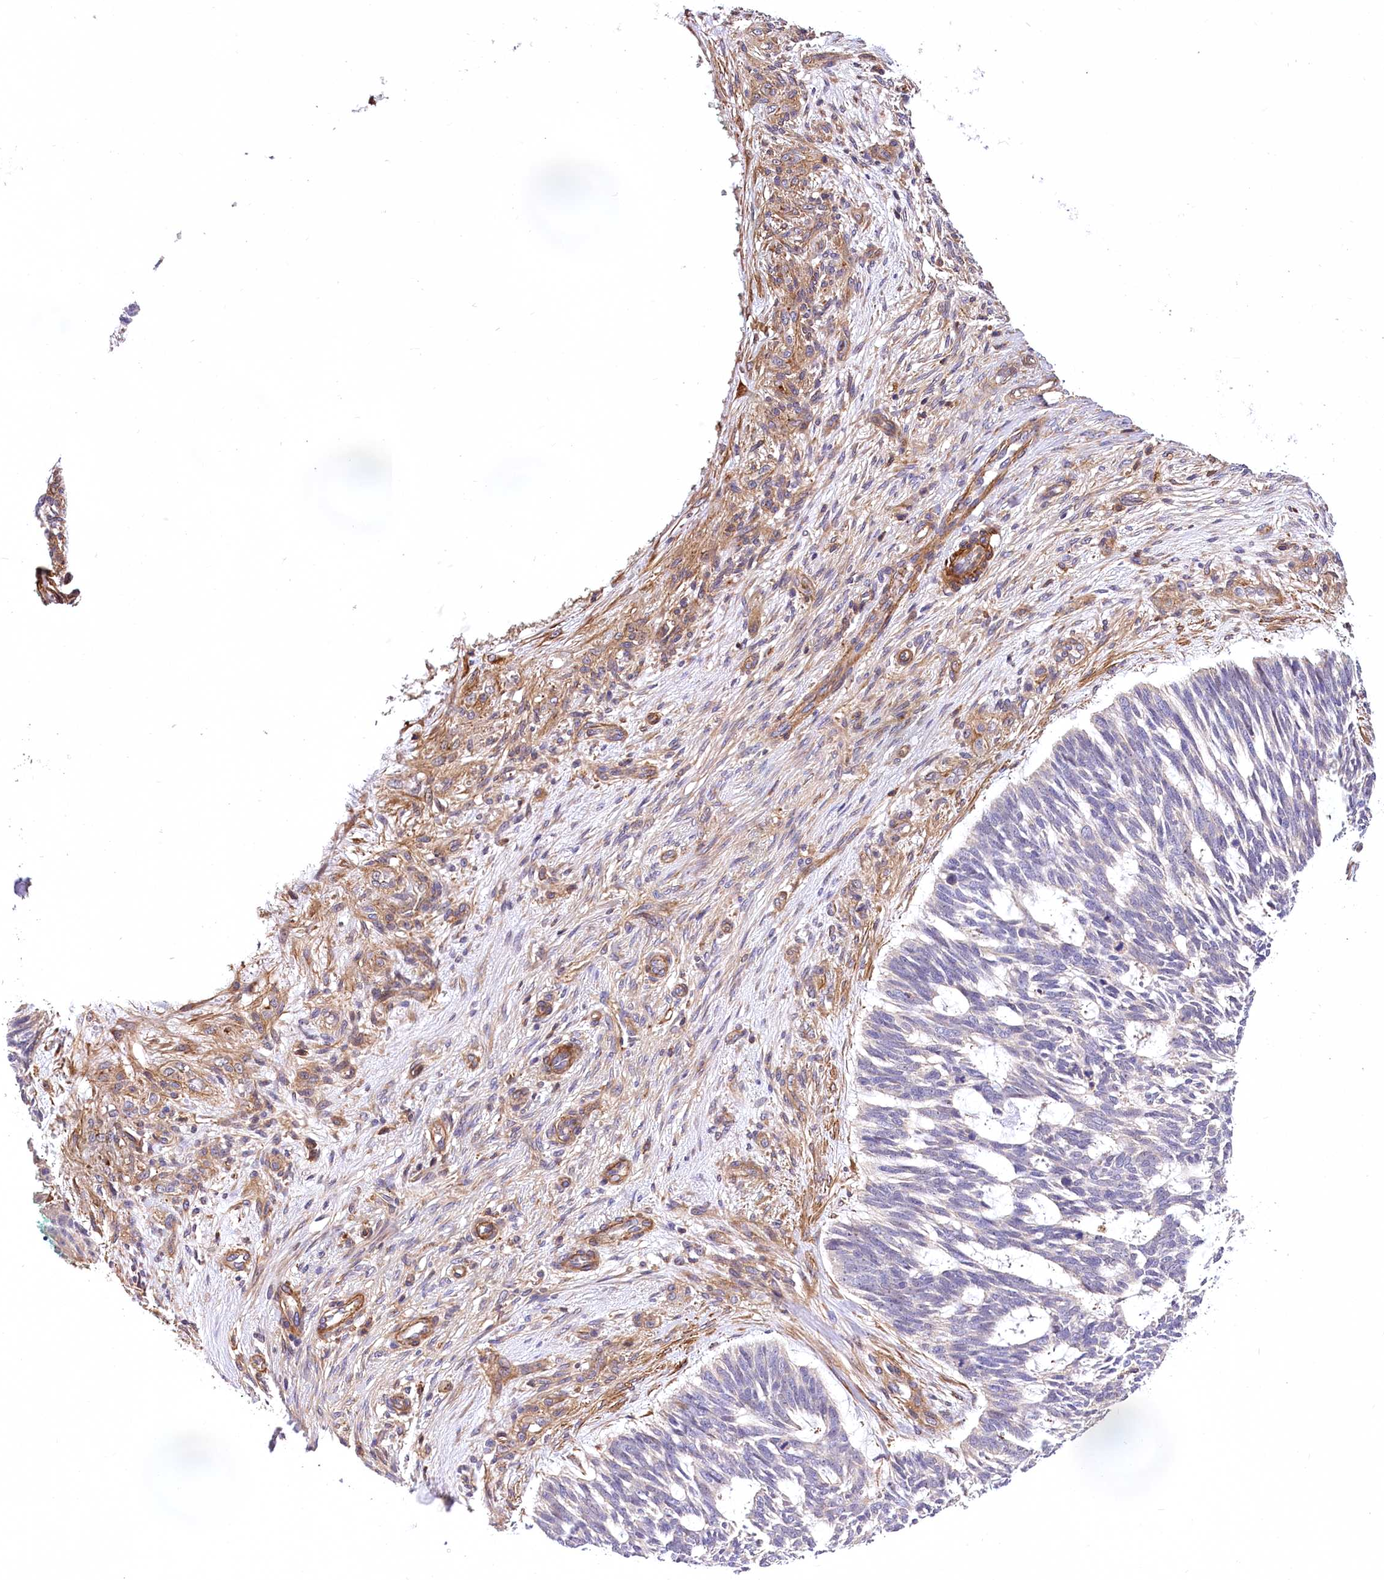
{"staining": {"intensity": "negative", "quantity": "none", "location": "none"}, "tissue": "skin cancer", "cell_type": "Tumor cells", "image_type": "cancer", "snomed": [{"axis": "morphology", "description": "Basal cell carcinoma"}, {"axis": "topography", "description": "Skin"}], "caption": "Tumor cells are negative for brown protein staining in skin basal cell carcinoma.", "gene": "DPP3", "patient": {"sex": "male", "age": 88}}